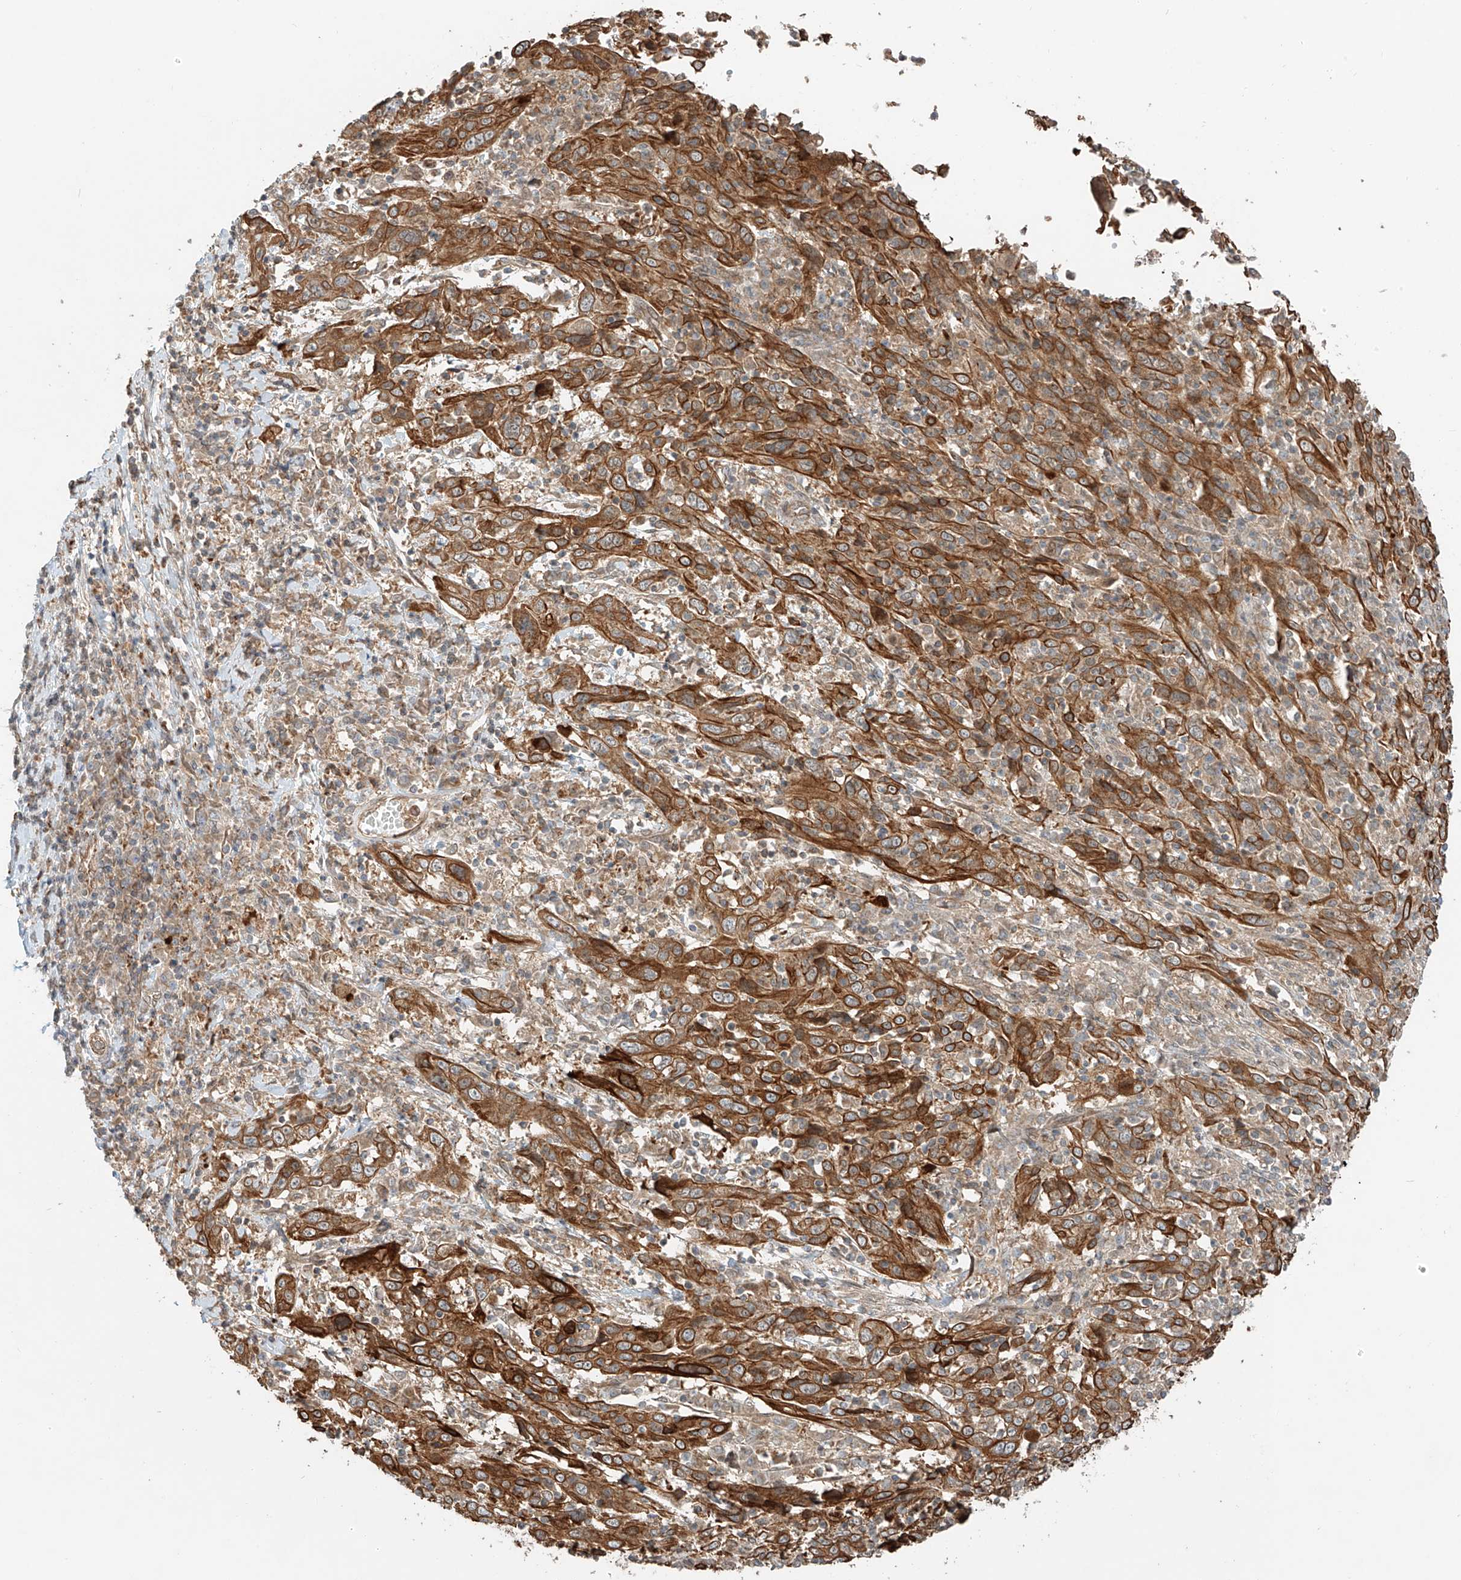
{"staining": {"intensity": "strong", "quantity": ">75%", "location": "cytoplasmic/membranous"}, "tissue": "cervical cancer", "cell_type": "Tumor cells", "image_type": "cancer", "snomed": [{"axis": "morphology", "description": "Squamous cell carcinoma, NOS"}, {"axis": "topography", "description": "Cervix"}], "caption": "Tumor cells show strong cytoplasmic/membranous staining in about >75% of cells in cervical cancer.", "gene": "CEP162", "patient": {"sex": "female", "age": 46}}